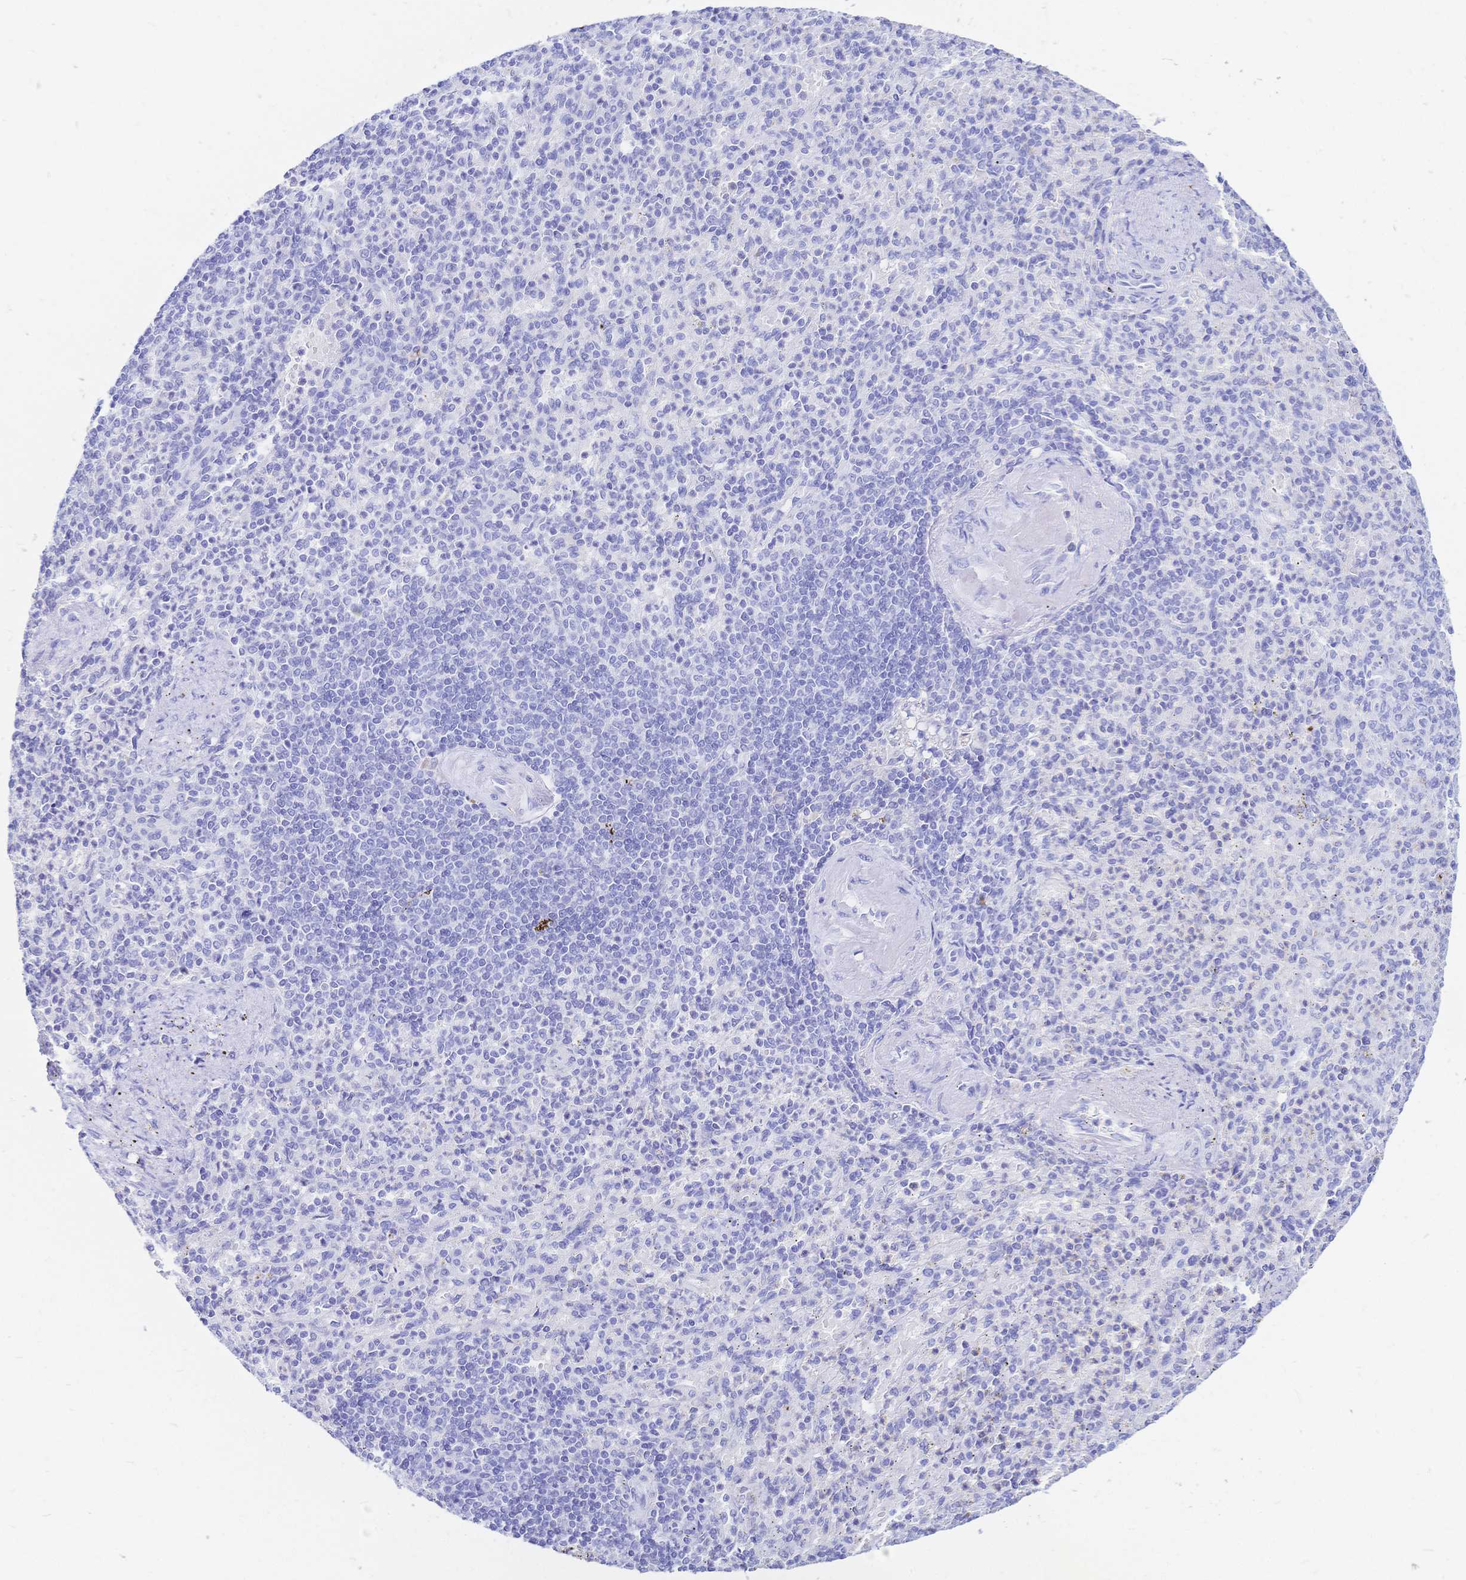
{"staining": {"intensity": "negative", "quantity": "none", "location": "none"}, "tissue": "spleen", "cell_type": "Cells in red pulp", "image_type": "normal", "snomed": [{"axis": "morphology", "description": "Normal tissue, NOS"}, {"axis": "topography", "description": "Spleen"}], "caption": "This image is of benign spleen stained with immunohistochemistry to label a protein in brown with the nuclei are counter-stained blue. There is no staining in cells in red pulp.", "gene": "UMOD", "patient": {"sex": "female", "age": 74}}